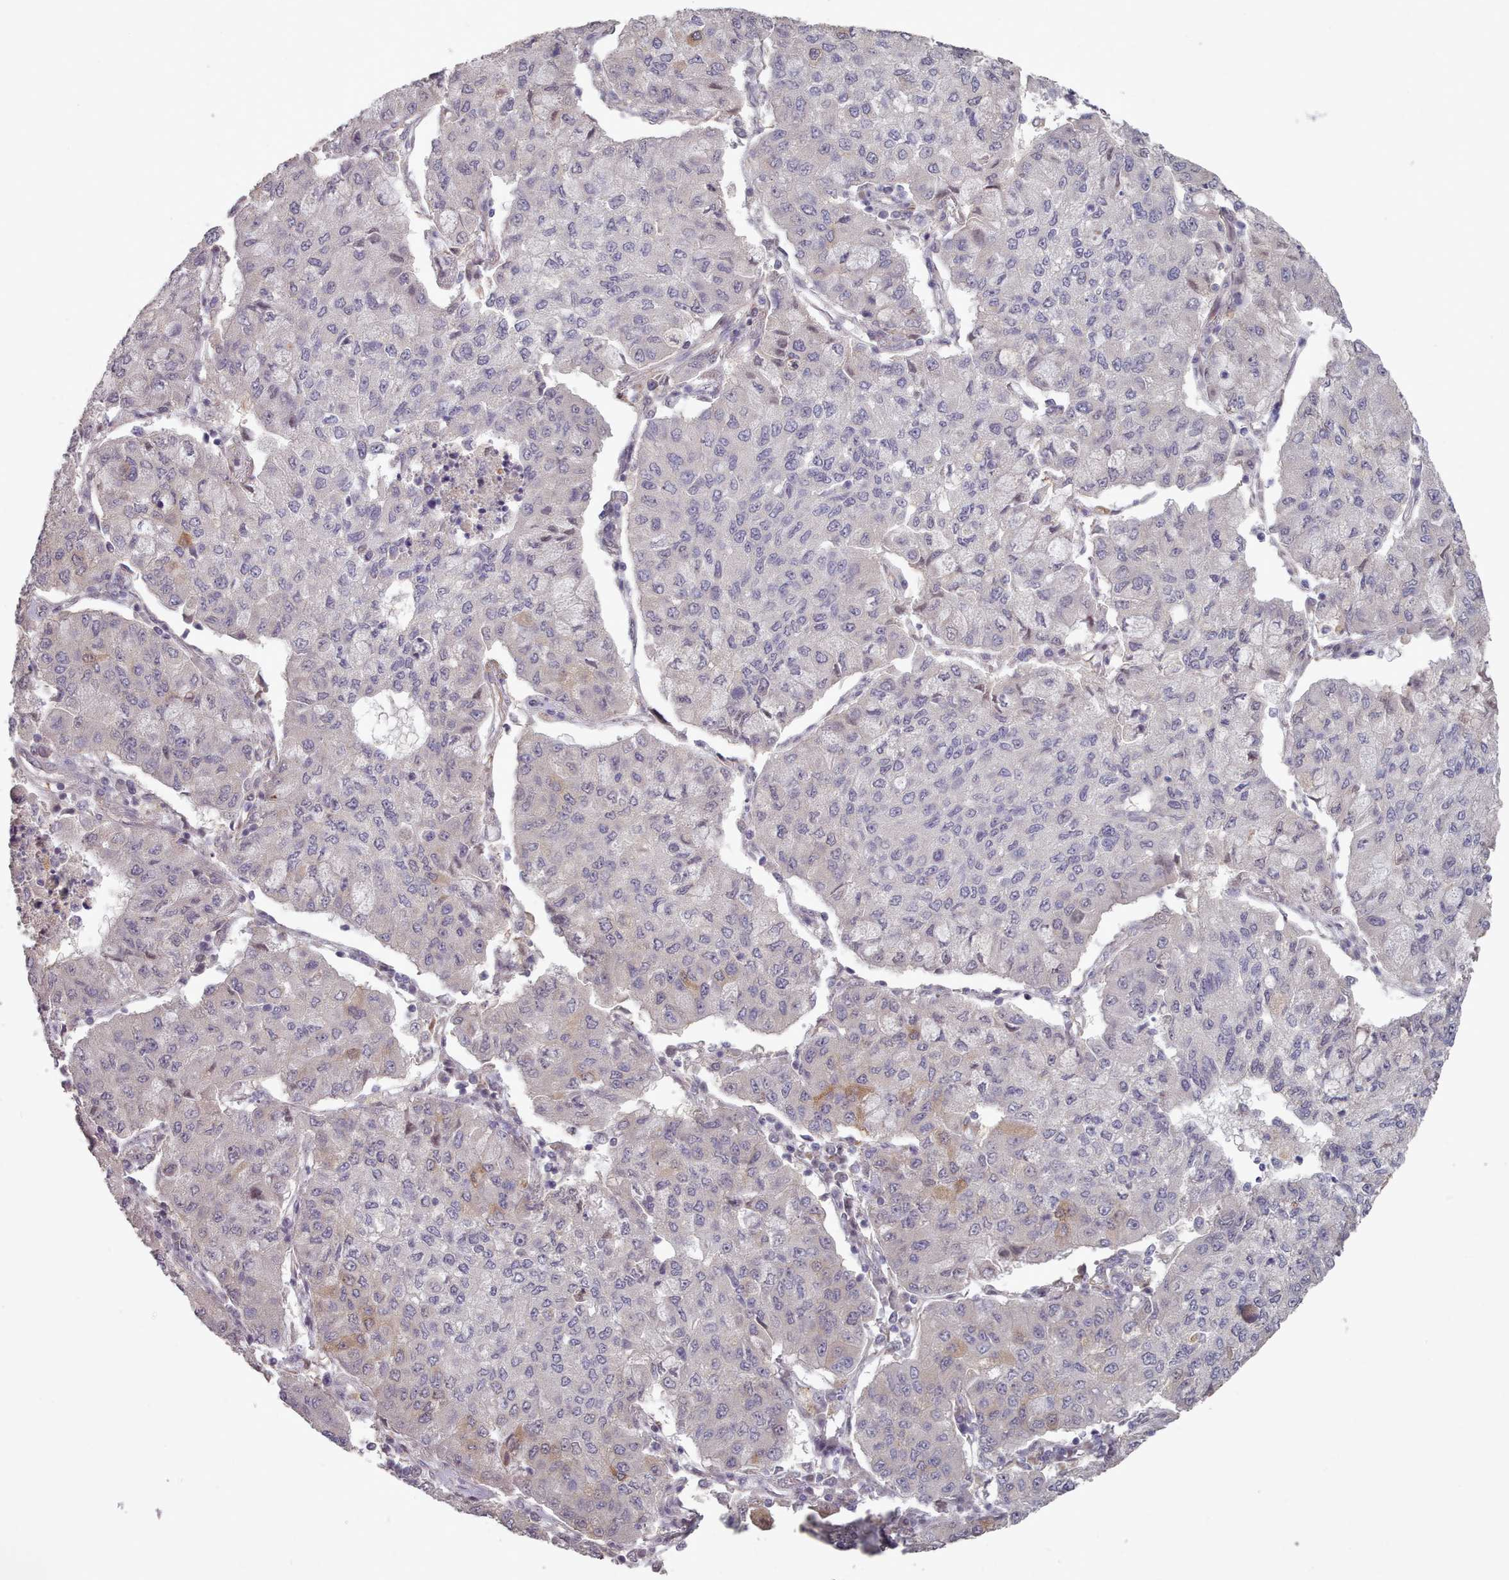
{"staining": {"intensity": "moderate", "quantity": "<25%", "location": "cytoplasmic/membranous"}, "tissue": "lung cancer", "cell_type": "Tumor cells", "image_type": "cancer", "snomed": [{"axis": "morphology", "description": "Squamous cell carcinoma, NOS"}, {"axis": "topography", "description": "Lung"}], "caption": "Protein expression analysis of lung squamous cell carcinoma reveals moderate cytoplasmic/membranous staining in about <25% of tumor cells.", "gene": "ERCC6L", "patient": {"sex": "male", "age": 74}}